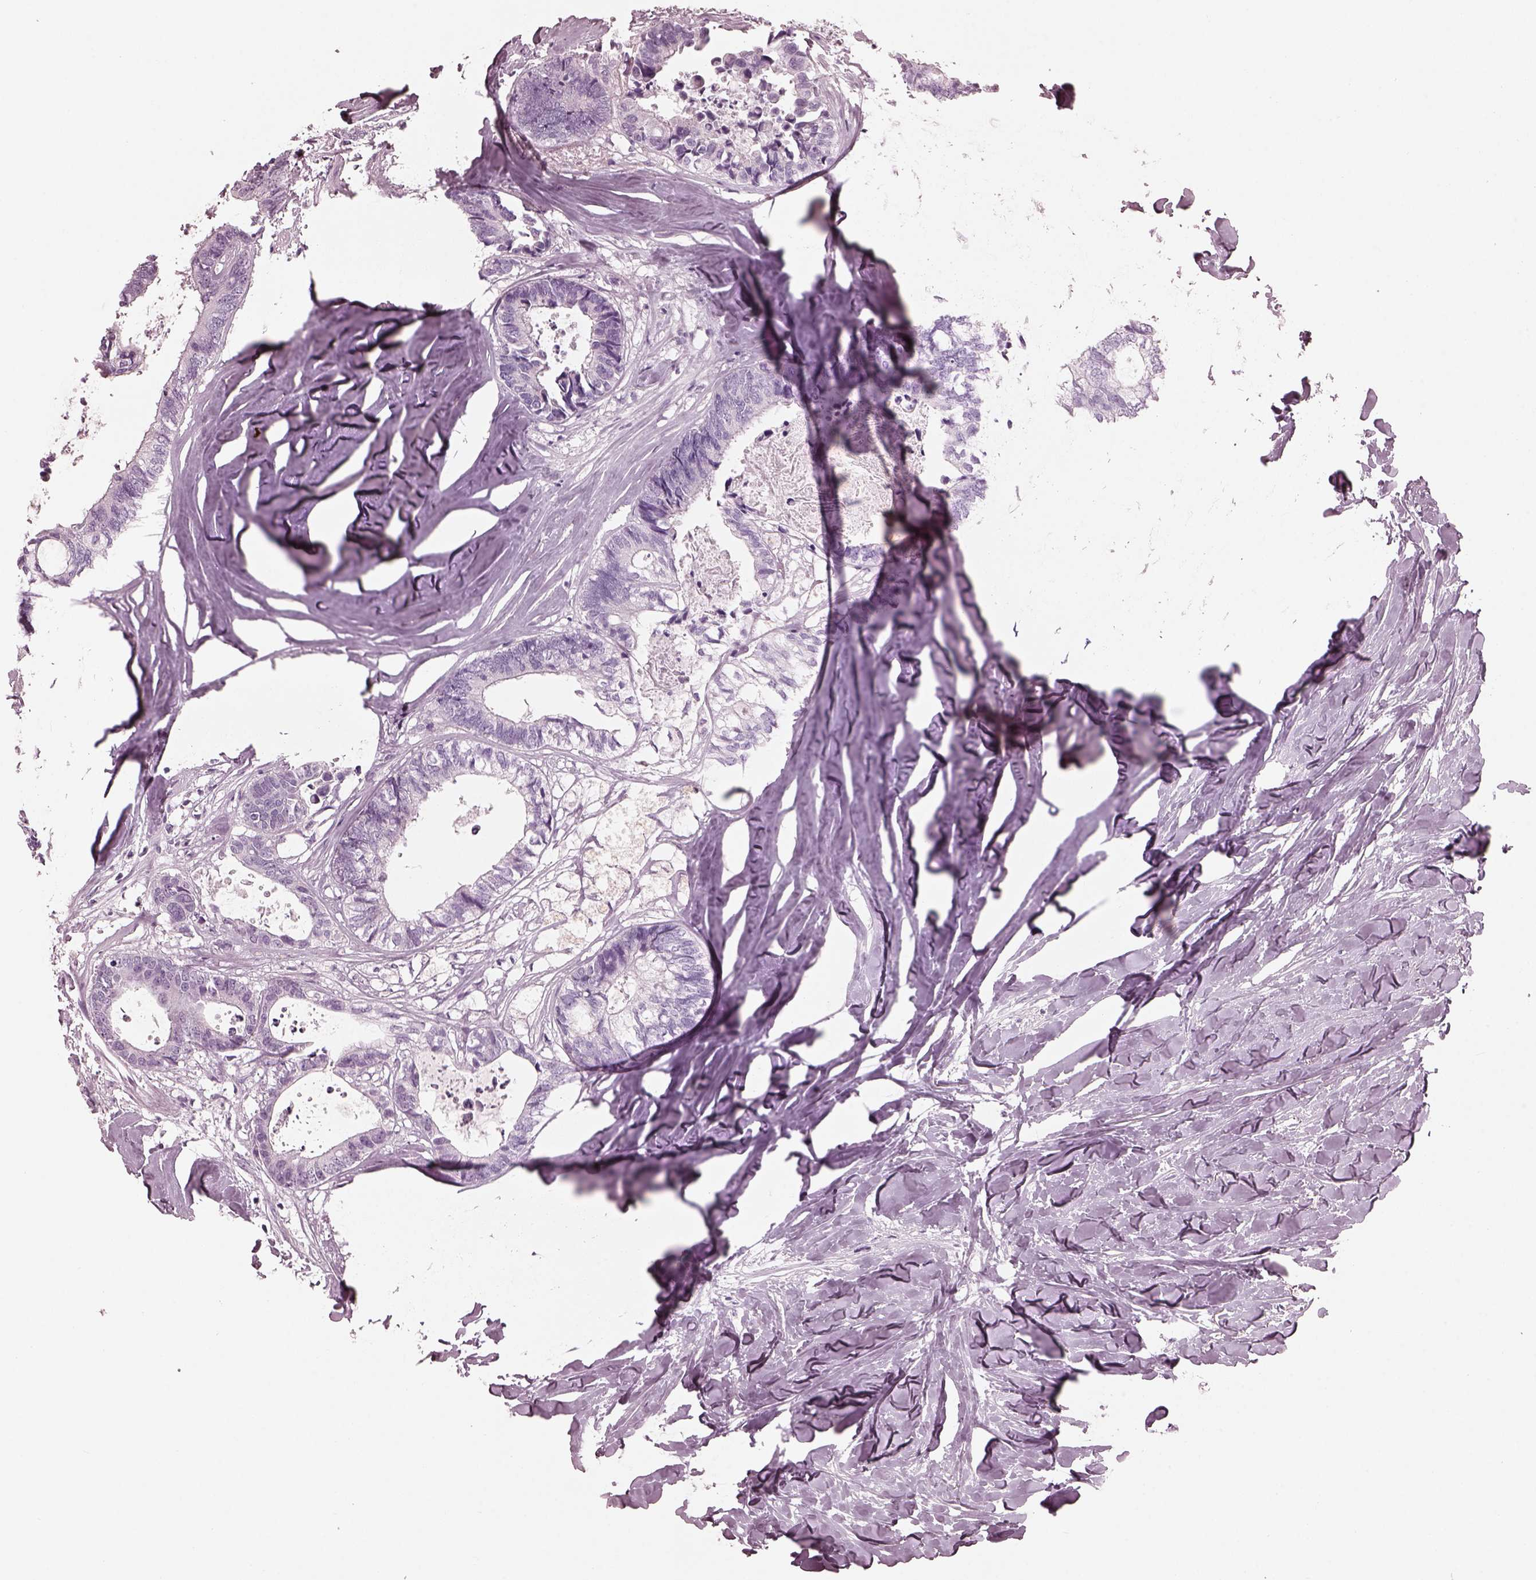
{"staining": {"intensity": "negative", "quantity": "none", "location": "none"}, "tissue": "colorectal cancer", "cell_type": "Tumor cells", "image_type": "cancer", "snomed": [{"axis": "morphology", "description": "Adenocarcinoma, NOS"}, {"axis": "topography", "description": "Colon"}, {"axis": "topography", "description": "Rectum"}], "caption": "Immunohistochemistry histopathology image of human colorectal cancer (adenocarcinoma) stained for a protein (brown), which exhibits no staining in tumor cells. (DAB IHC with hematoxylin counter stain).", "gene": "FABP9", "patient": {"sex": "male", "age": 57}}